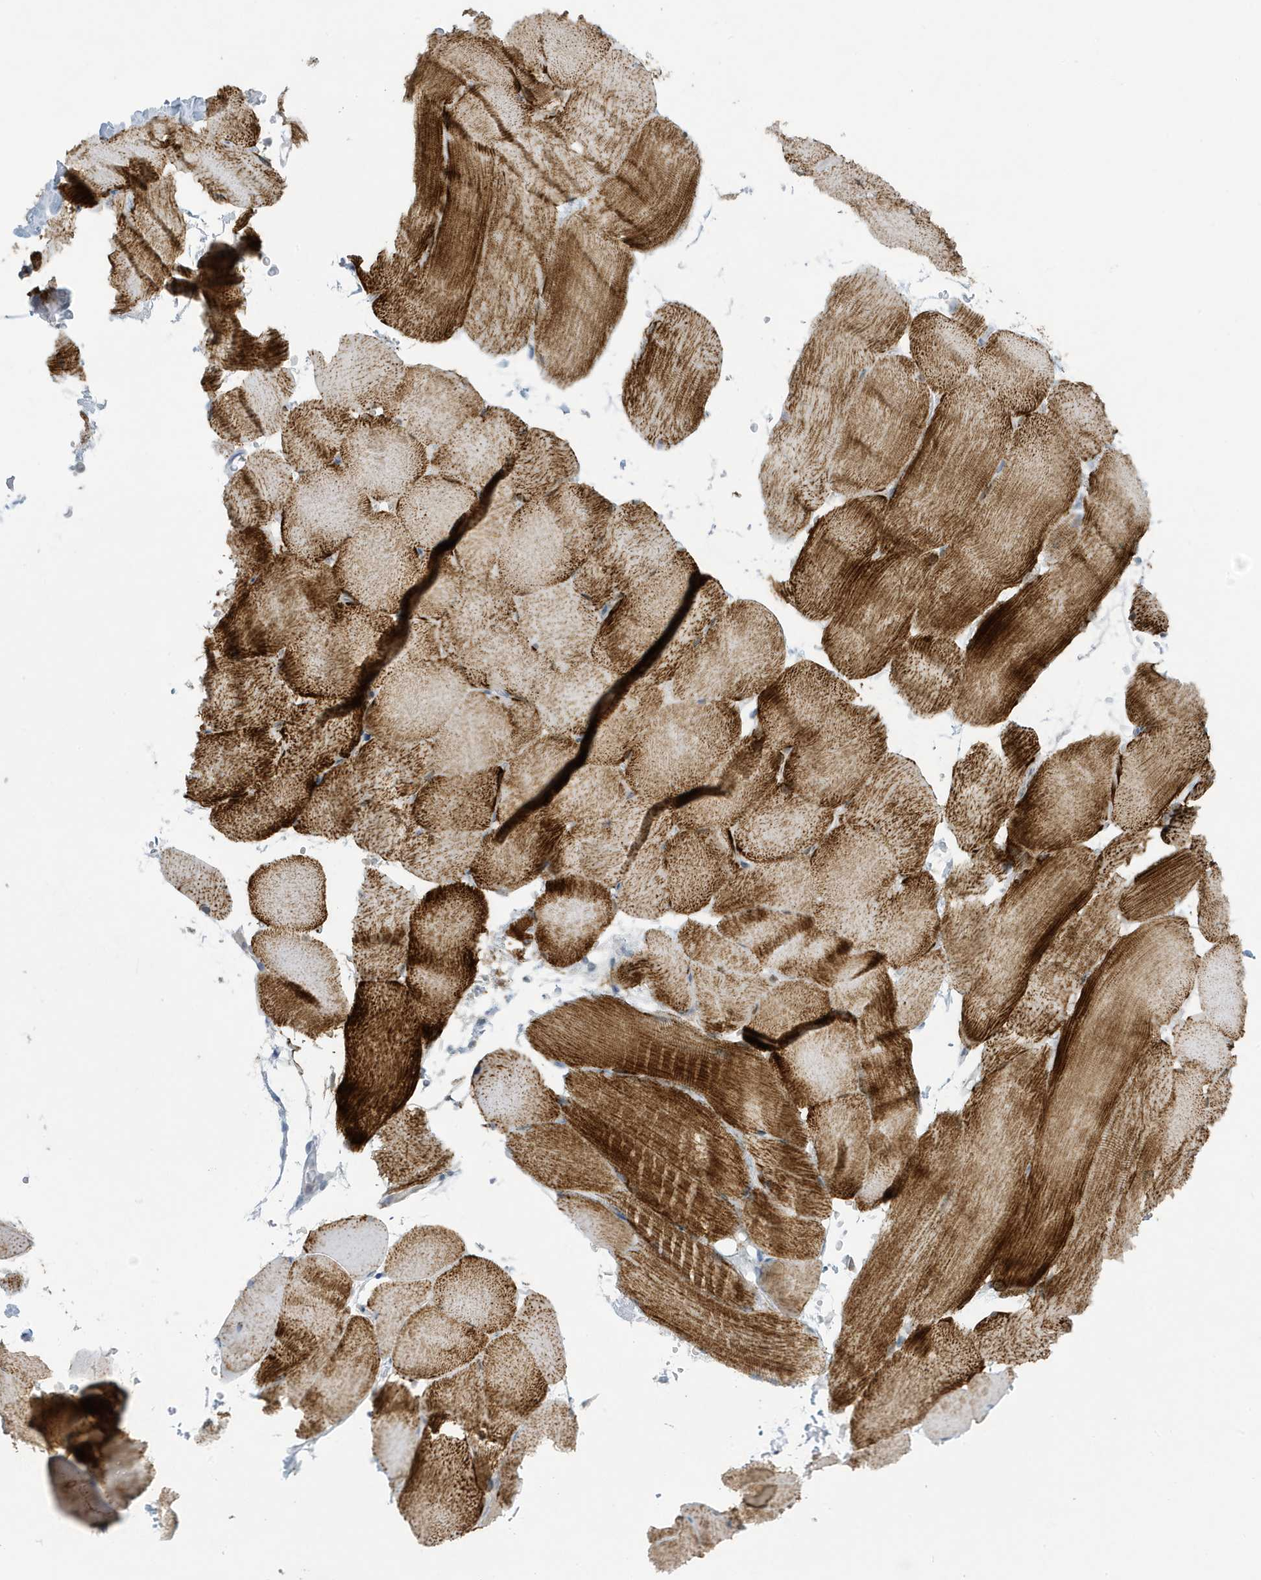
{"staining": {"intensity": "strong", "quantity": ">75%", "location": "cytoplasmic/membranous"}, "tissue": "skeletal muscle", "cell_type": "Myocytes", "image_type": "normal", "snomed": [{"axis": "morphology", "description": "Normal tissue, NOS"}, {"axis": "topography", "description": "Skeletal muscle"}, {"axis": "topography", "description": "Parathyroid gland"}], "caption": "This is an image of immunohistochemistry staining of unremarkable skeletal muscle, which shows strong staining in the cytoplasmic/membranous of myocytes.", "gene": "PERM1", "patient": {"sex": "female", "age": 37}}